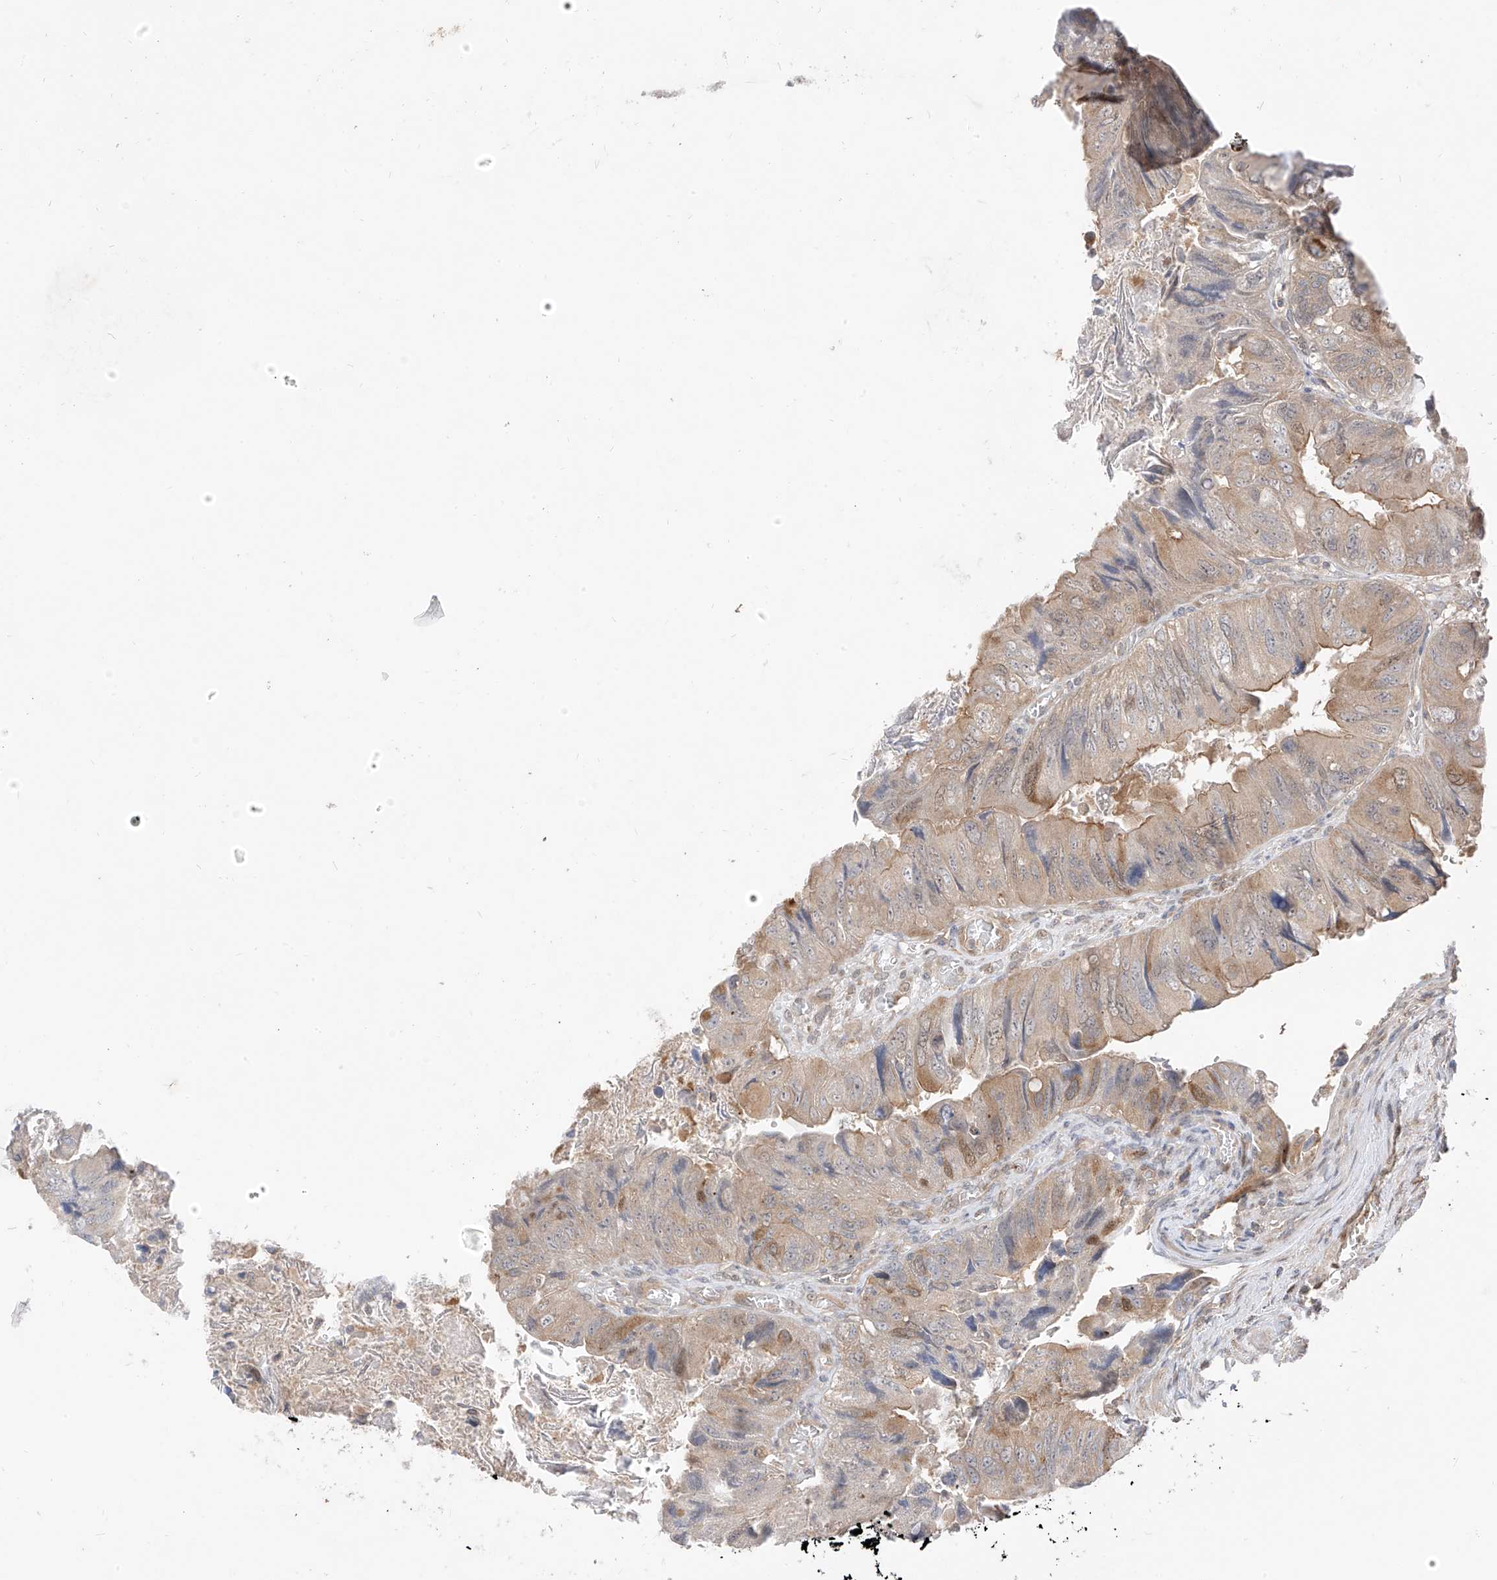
{"staining": {"intensity": "moderate", "quantity": "25%-75%", "location": "cytoplasmic/membranous"}, "tissue": "colorectal cancer", "cell_type": "Tumor cells", "image_type": "cancer", "snomed": [{"axis": "morphology", "description": "Adenocarcinoma, NOS"}, {"axis": "topography", "description": "Rectum"}], "caption": "Human colorectal cancer stained for a protein (brown) shows moderate cytoplasmic/membranous positive staining in approximately 25%-75% of tumor cells.", "gene": "MRTFA", "patient": {"sex": "male", "age": 63}}